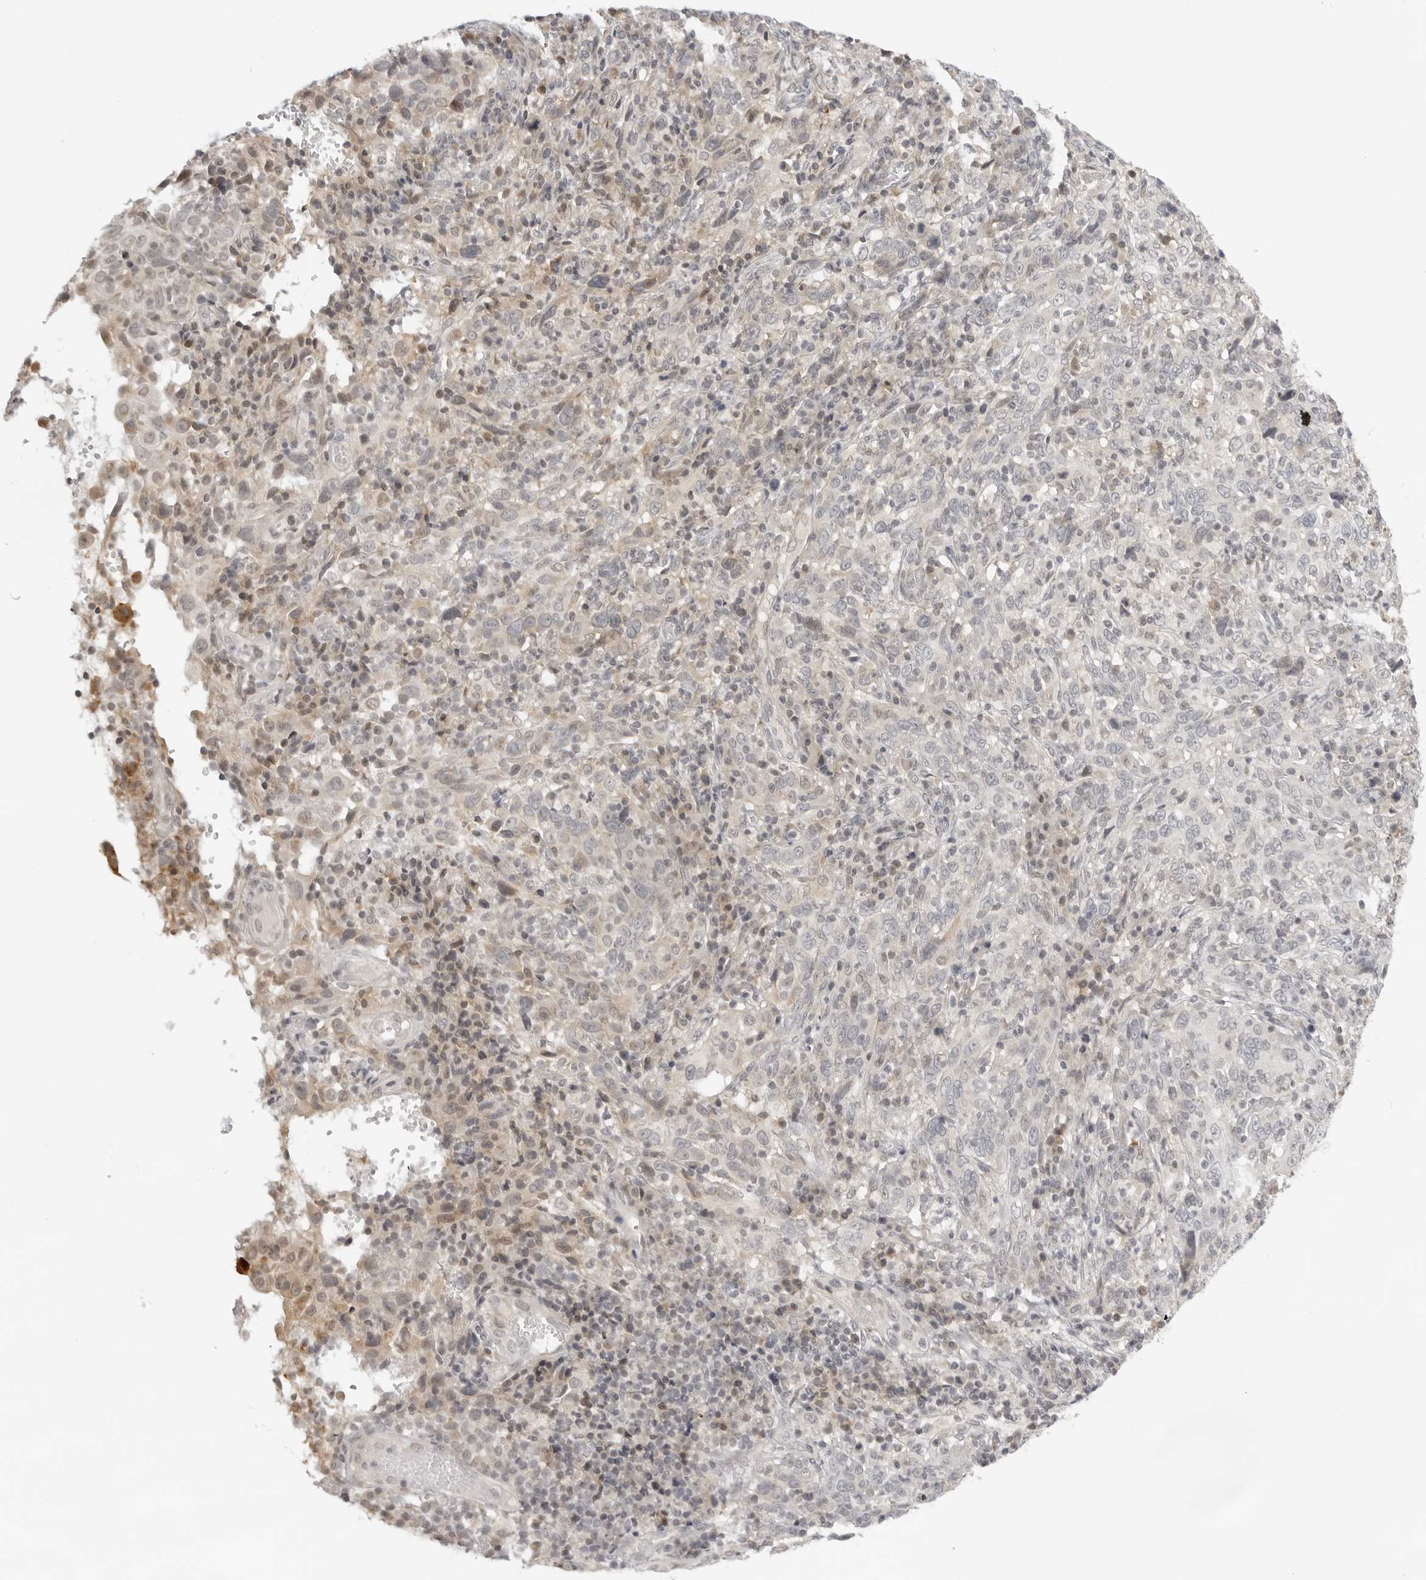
{"staining": {"intensity": "negative", "quantity": "none", "location": "none"}, "tissue": "cervical cancer", "cell_type": "Tumor cells", "image_type": "cancer", "snomed": [{"axis": "morphology", "description": "Squamous cell carcinoma, NOS"}, {"axis": "topography", "description": "Cervix"}], "caption": "IHC of human squamous cell carcinoma (cervical) shows no expression in tumor cells.", "gene": "ACP6", "patient": {"sex": "female", "age": 46}}